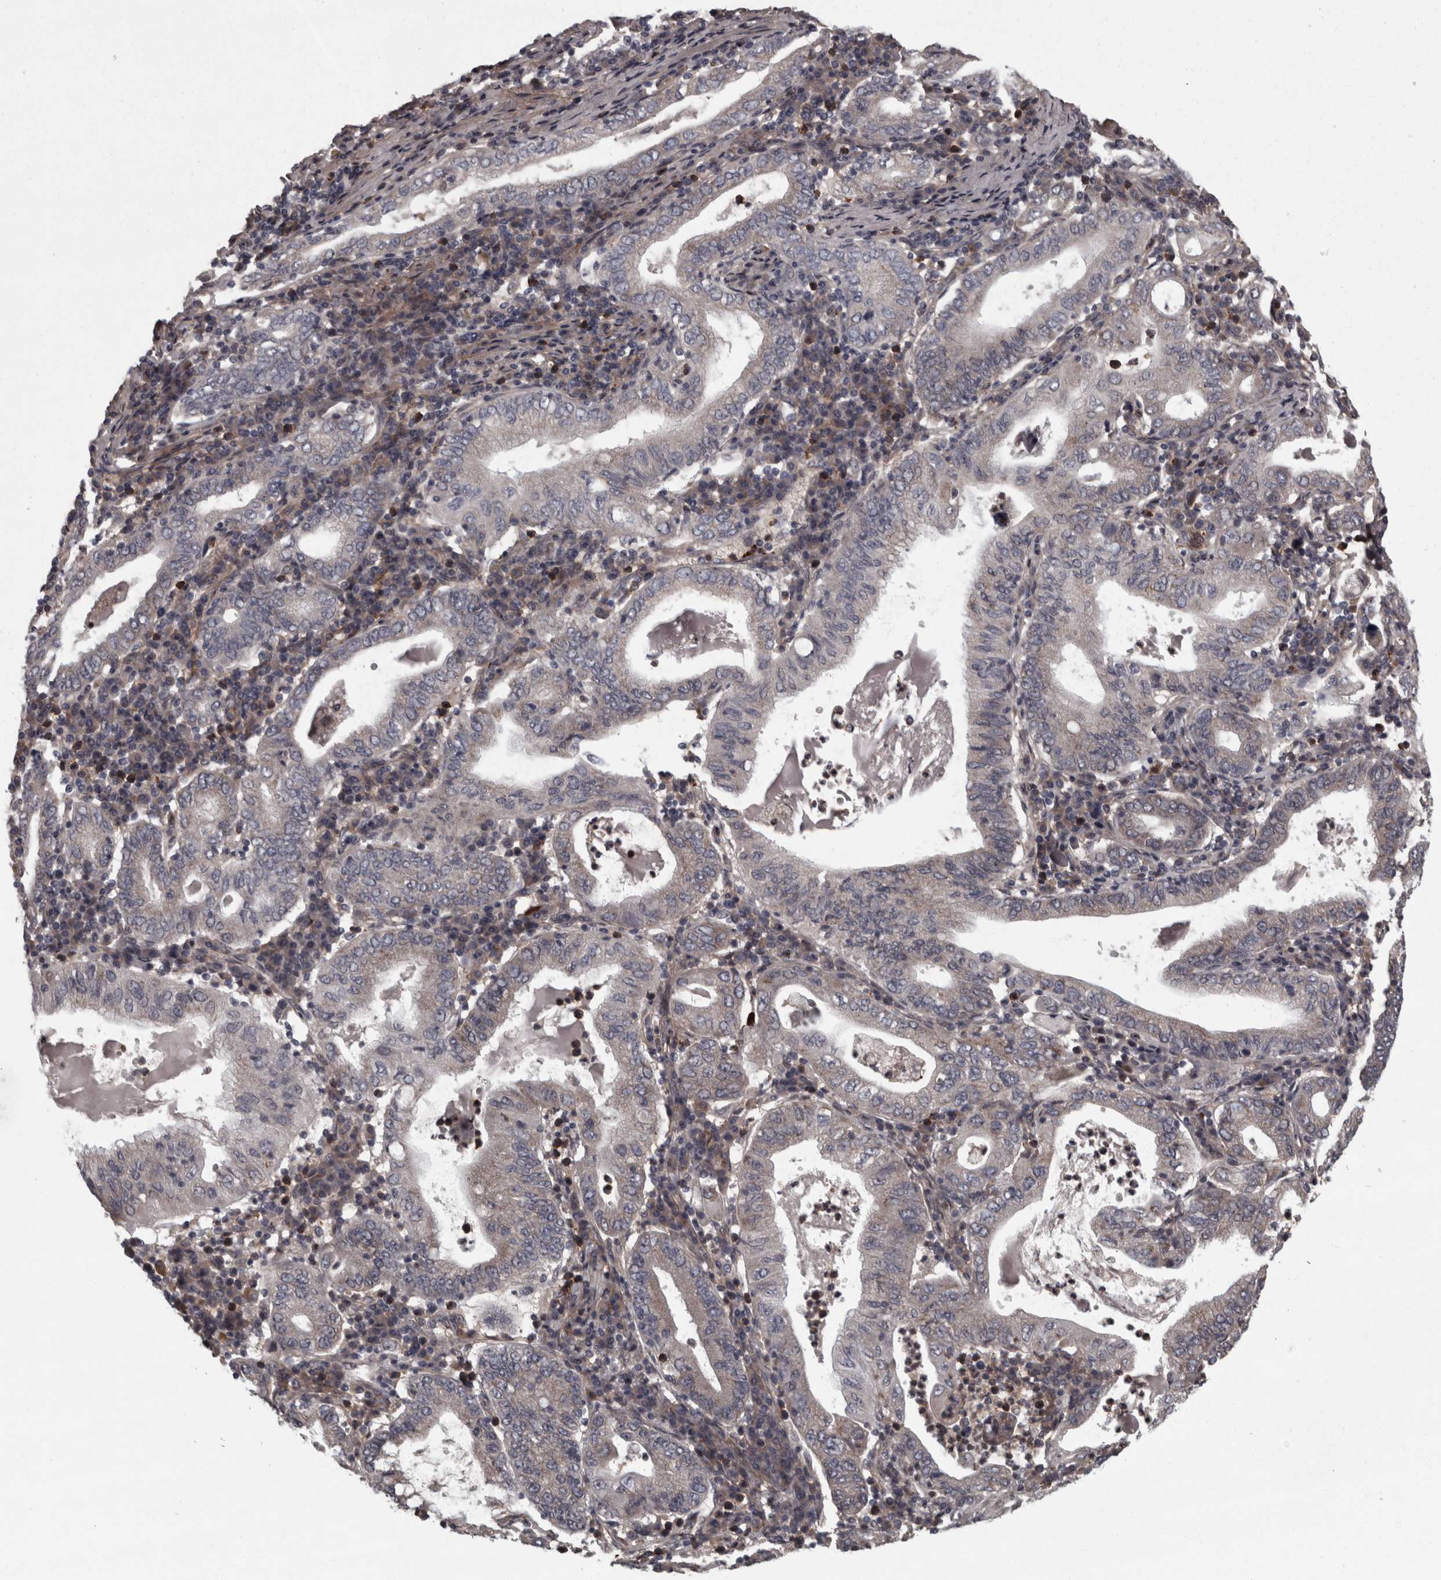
{"staining": {"intensity": "weak", "quantity": "<25%", "location": "cytoplasmic/membranous"}, "tissue": "stomach cancer", "cell_type": "Tumor cells", "image_type": "cancer", "snomed": [{"axis": "morphology", "description": "Normal tissue, NOS"}, {"axis": "morphology", "description": "Adenocarcinoma, NOS"}, {"axis": "topography", "description": "Esophagus"}, {"axis": "topography", "description": "Stomach, upper"}, {"axis": "topography", "description": "Peripheral nerve tissue"}], "caption": "Tumor cells show no significant protein expression in stomach cancer. (Brightfield microscopy of DAB (3,3'-diaminobenzidine) IHC at high magnification).", "gene": "RSU1", "patient": {"sex": "male", "age": 62}}